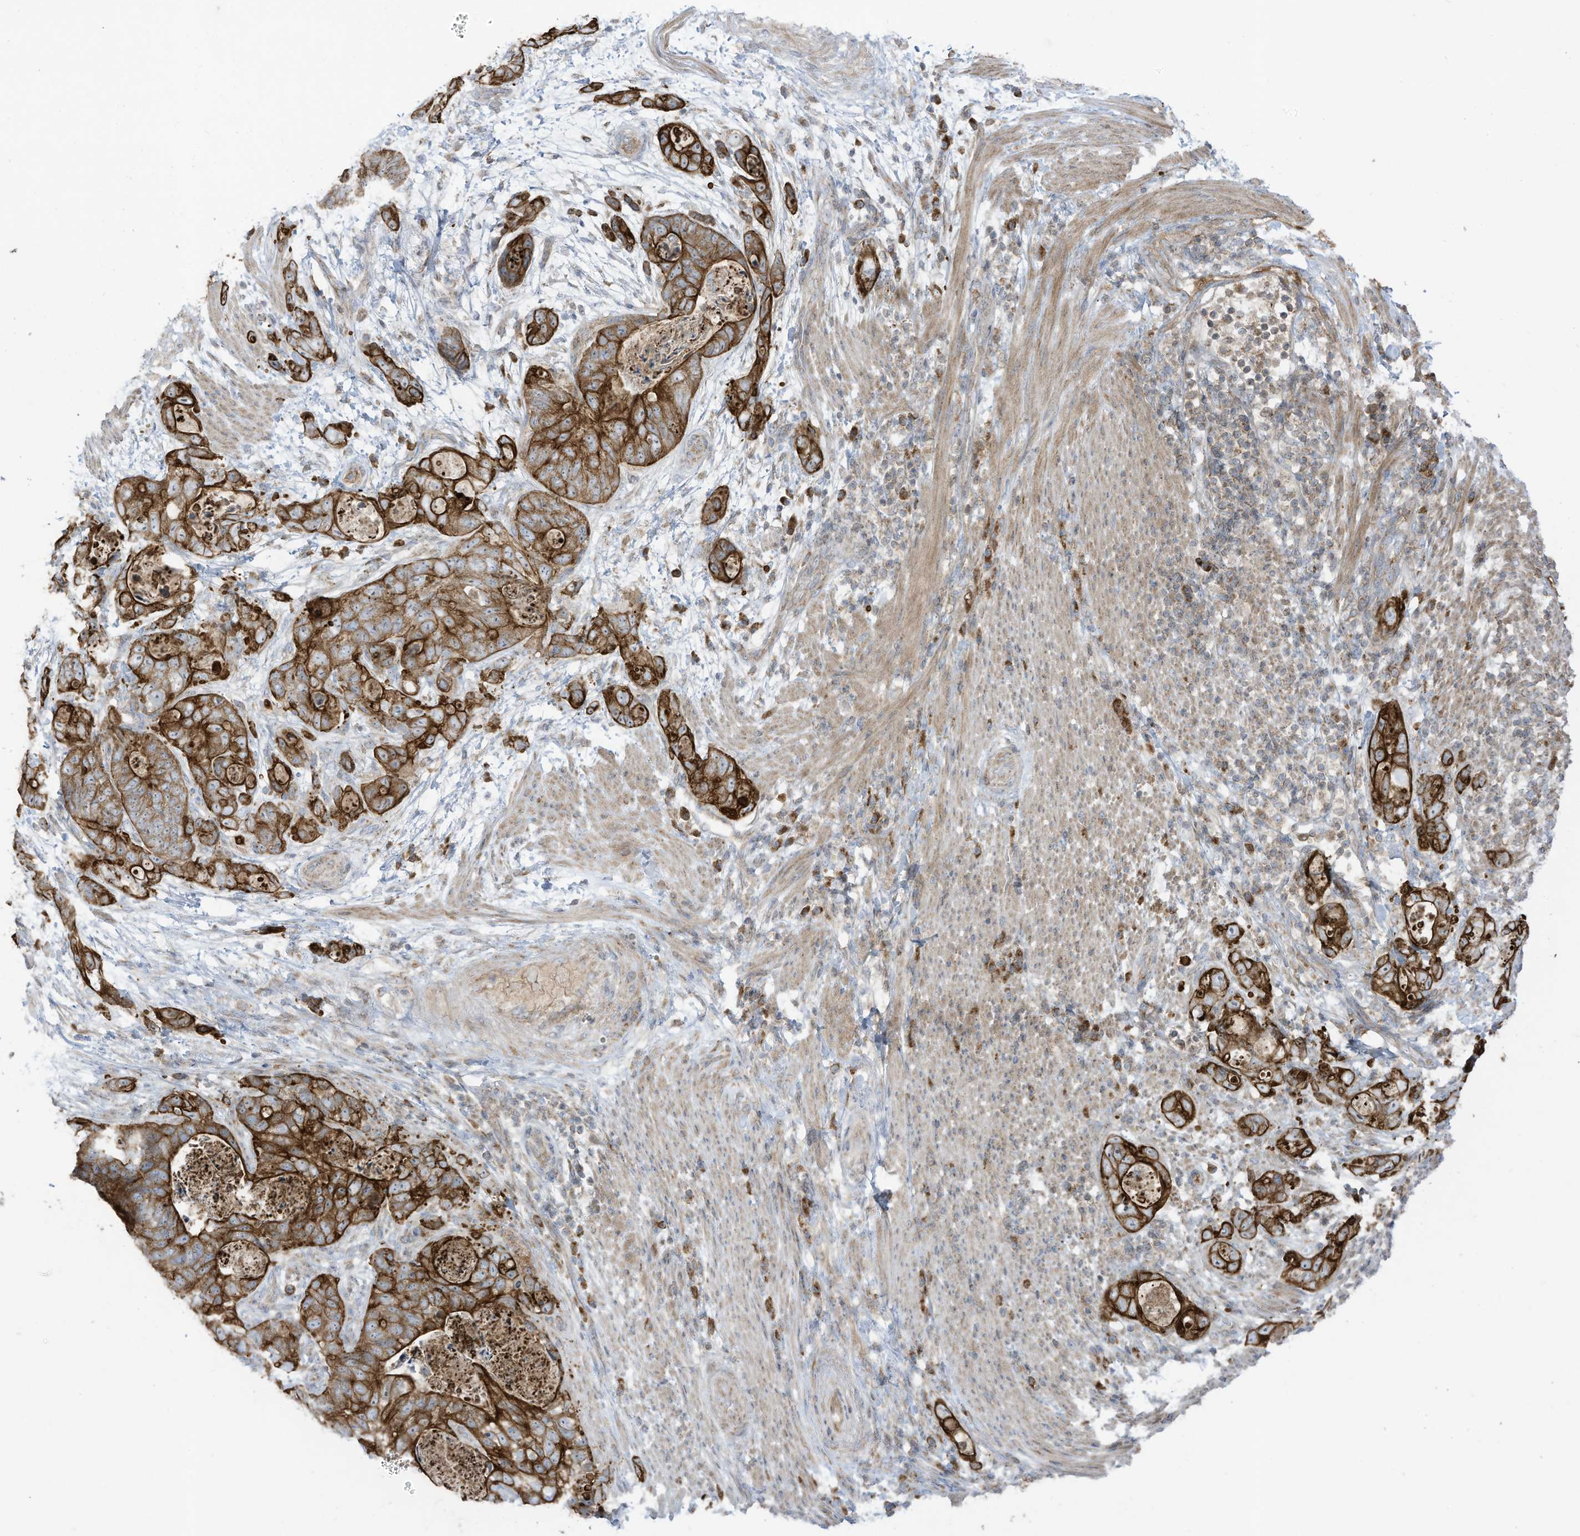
{"staining": {"intensity": "strong", "quantity": ">75%", "location": "cytoplasmic/membranous"}, "tissue": "stomach cancer", "cell_type": "Tumor cells", "image_type": "cancer", "snomed": [{"axis": "morphology", "description": "Adenocarcinoma, NOS"}, {"axis": "topography", "description": "Stomach"}], "caption": "Tumor cells reveal high levels of strong cytoplasmic/membranous expression in about >75% of cells in stomach cancer.", "gene": "CGAS", "patient": {"sex": "female", "age": 89}}